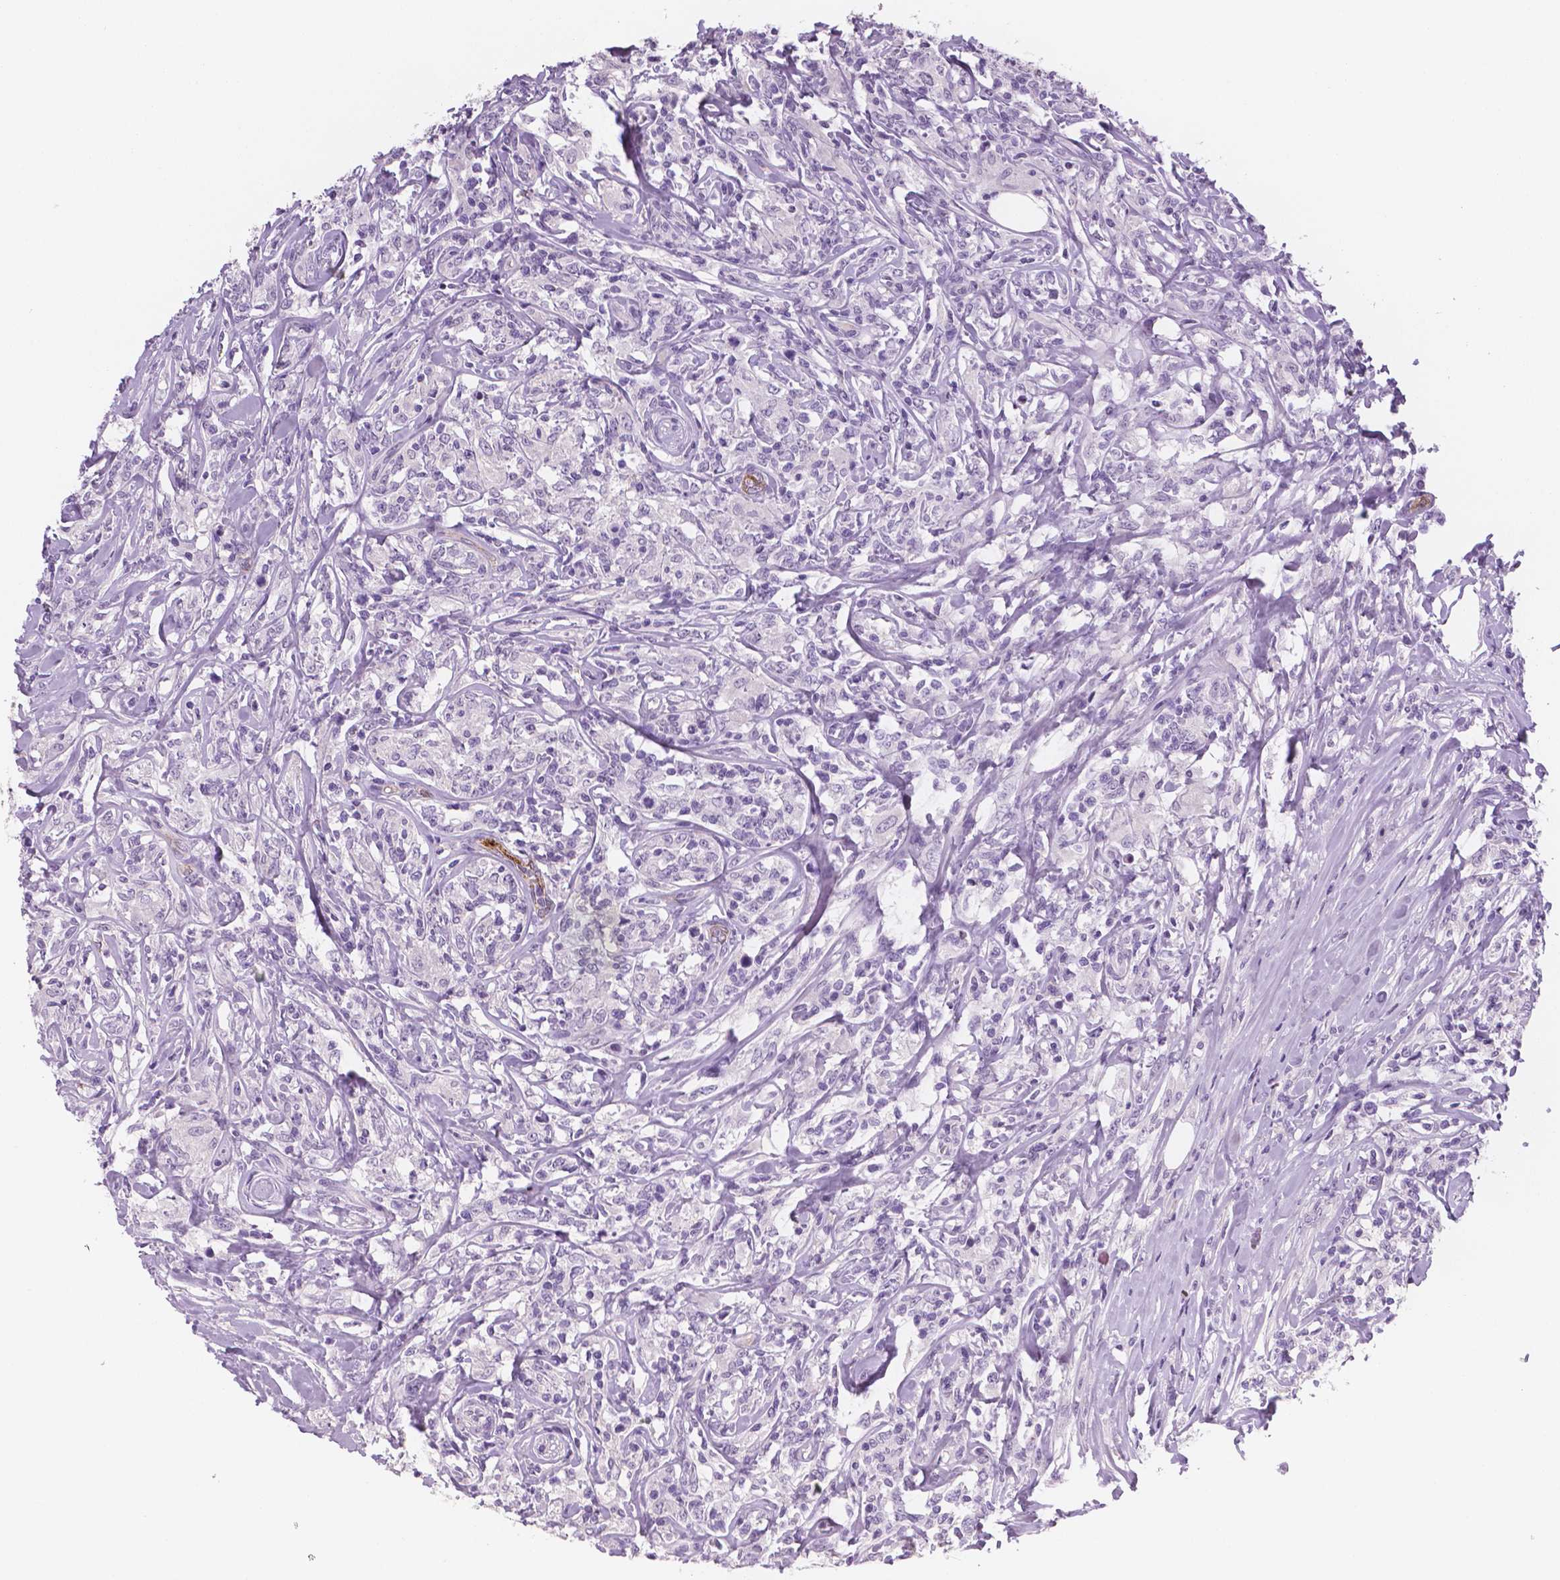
{"staining": {"intensity": "negative", "quantity": "none", "location": "none"}, "tissue": "lymphoma", "cell_type": "Tumor cells", "image_type": "cancer", "snomed": [{"axis": "morphology", "description": "Malignant lymphoma, non-Hodgkin's type, High grade"}, {"axis": "topography", "description": "Lymph node"}], "caption": "The photomicrograph shows no significant positivity in tumor cells of lymphoma.", "gene": "TSPAN7", "patient": {"sex": "female", "age": 84}}